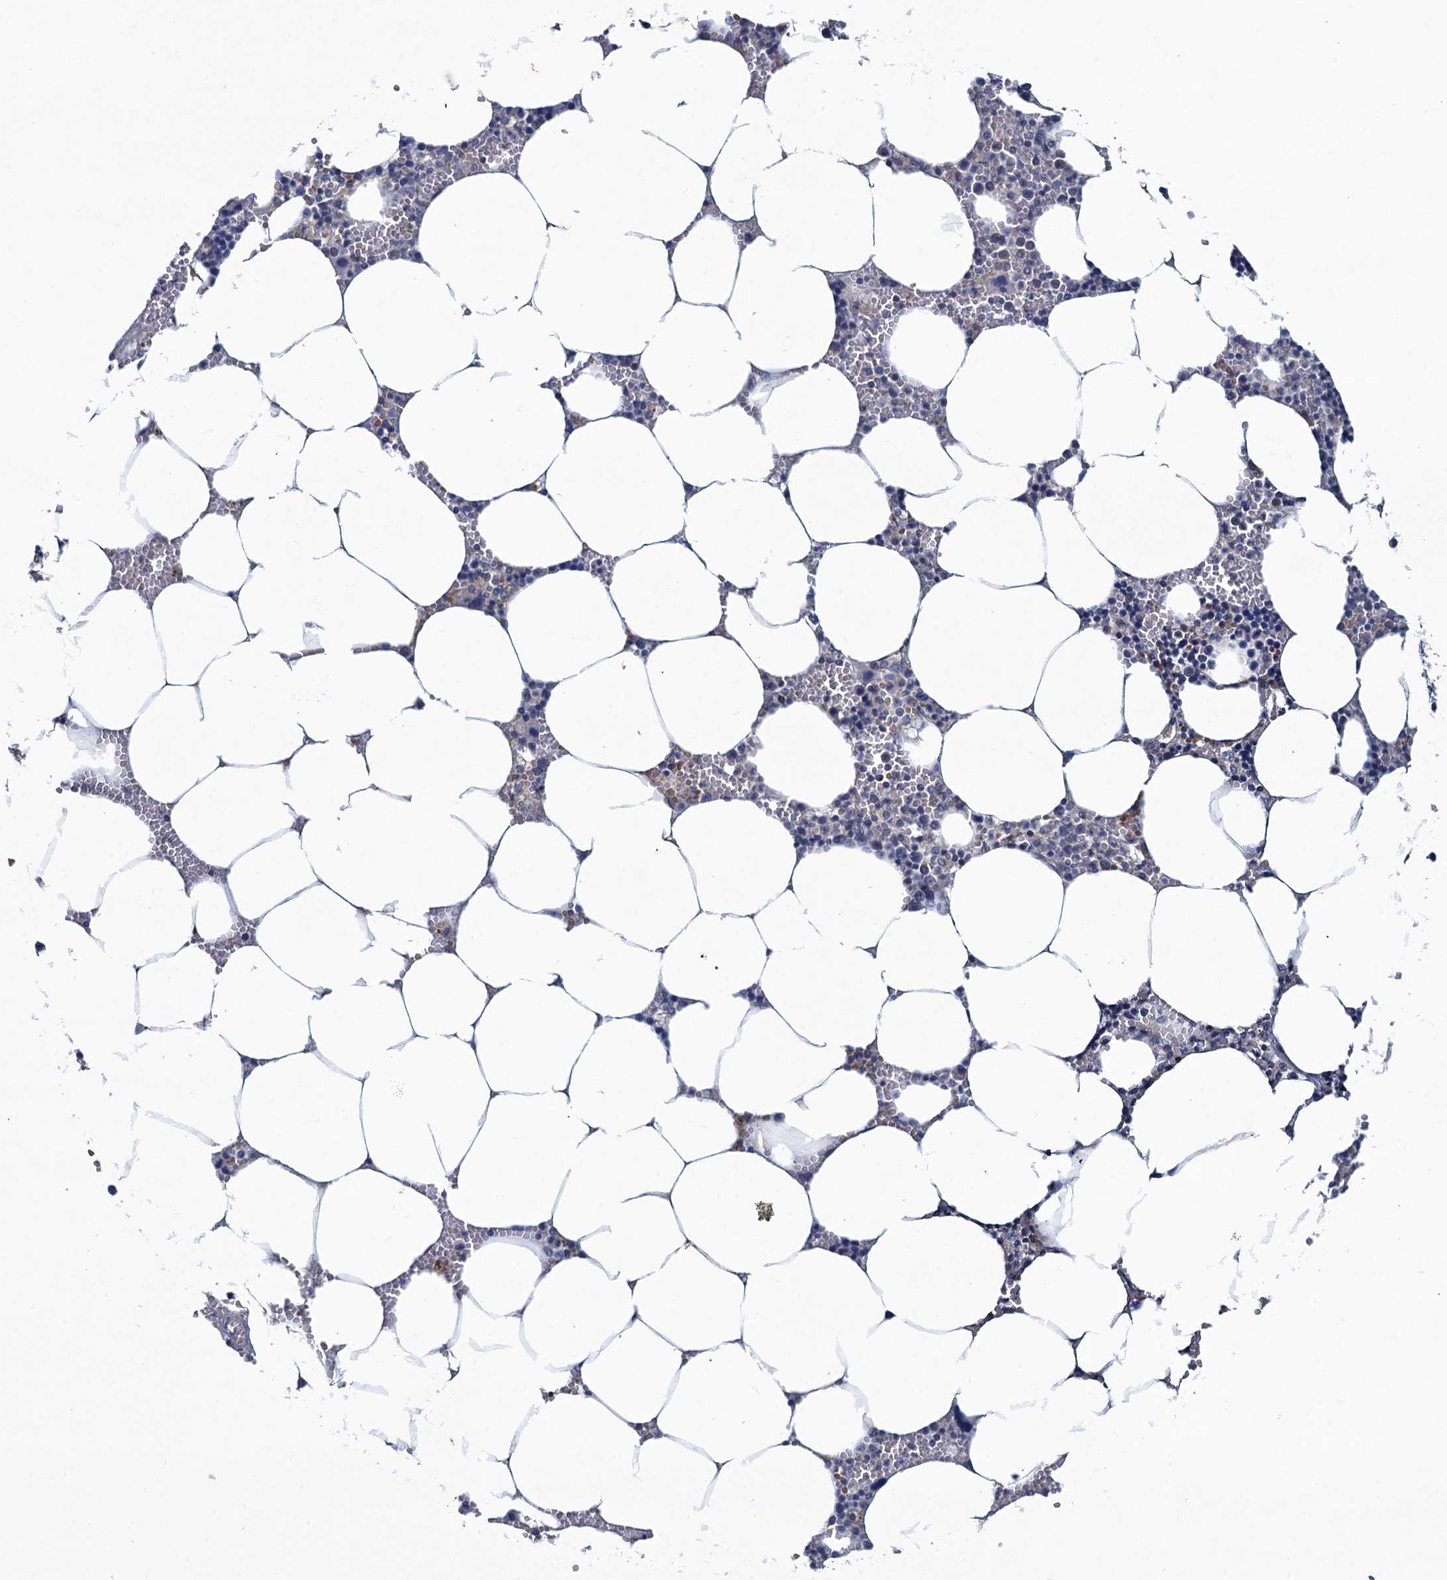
{"staining": {"intensity": "negative", "quantity": "none", "location": "none"}, "tissue": "bone marrow", "cell_type": "Hematopoietic cells", "image_type": "normal", "snomed": [{"axis": "morphology", "description": "Normal tissue, NOS"}, {"axis": "topography", "description": "Bone marrow"}], "caption": "Immunohistochemistry of benign bone marrow exhibits no positivity in hematopoietic cells.", "gene": "ATOSA", "patient": {"sex": "male", "age": 70}}